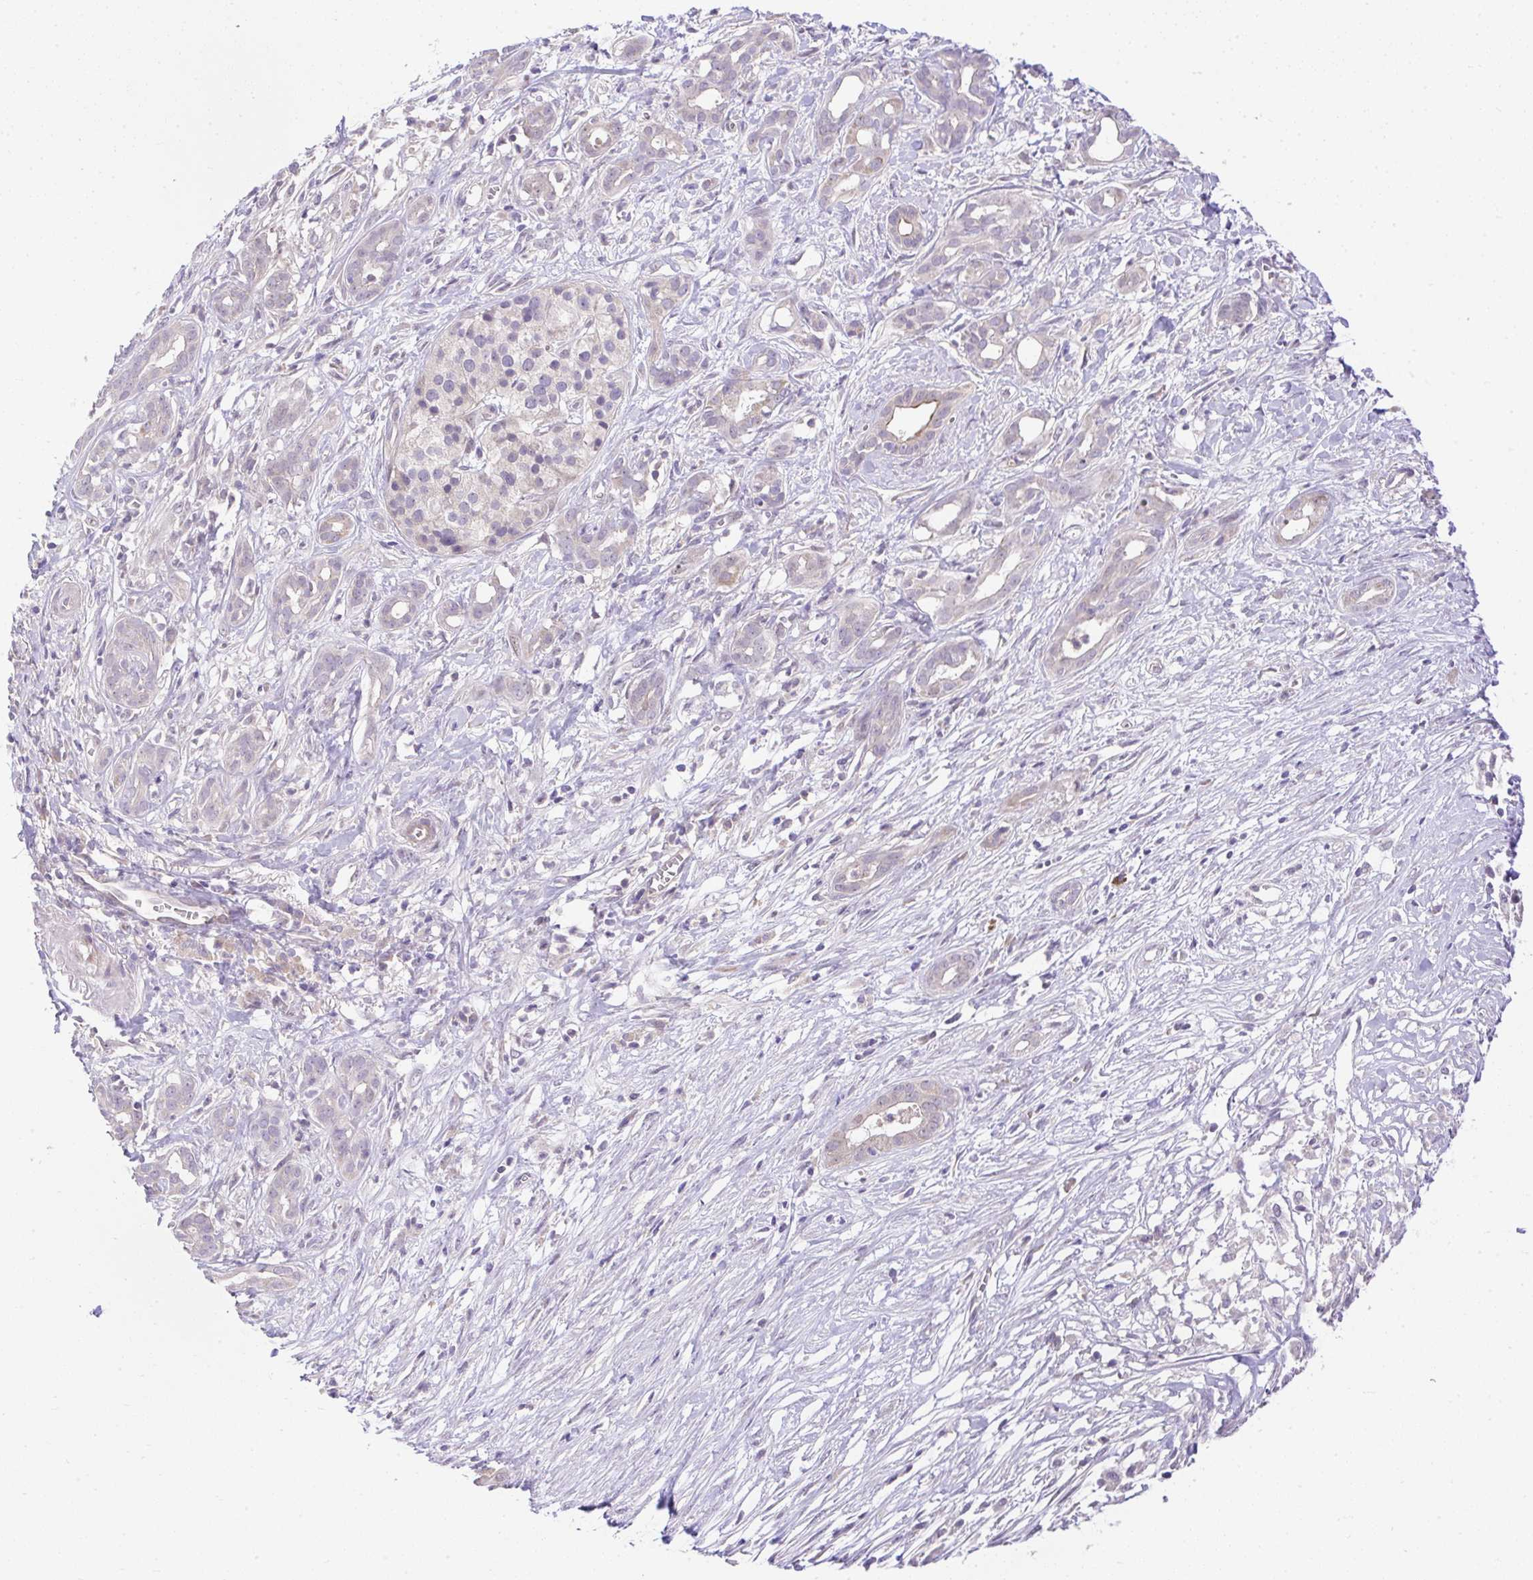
{"staining": {"intensity": "negative", "quantity": "none", "location": "none"}, "tissue": "pancreatic cancer", "cell_type": "Tumor cells", "image_type": "cancer", "snomed": [{"axis": "morphology", "description": "Adenocarcinoma, NOS"}, {"axis": "topography", "description": "Pancreas"}], "caption": "High magnification brightfield microscopy of pancreatic cancer stained with DAB (3,3'-diaminobenzidine) (brown) and counterstained with hematoxylin (blue): tumor cells show no significant staining.", "gene": "CHIA", "patient": {"sex": "male", "age": 61}}